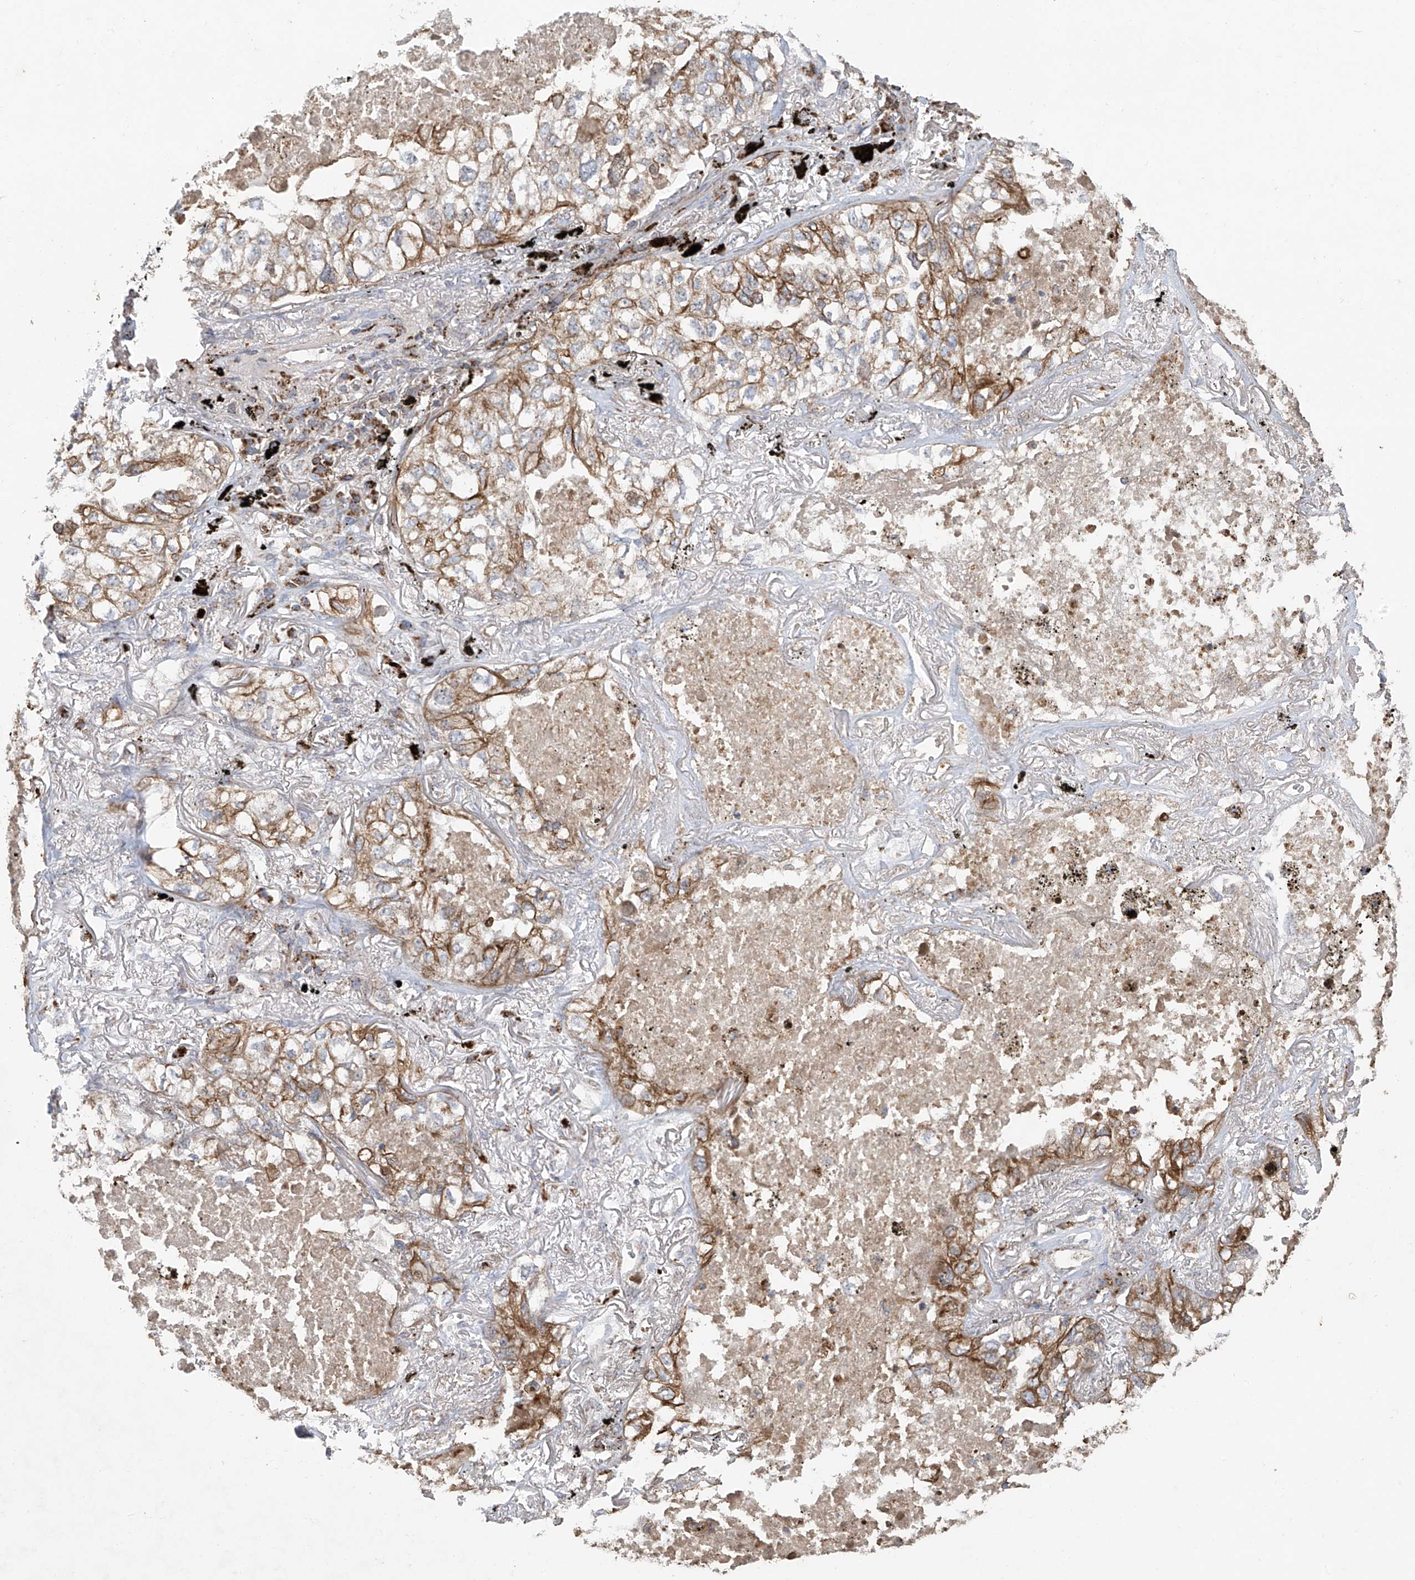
{"staining": {"intensity": "moderate", "quantity": ">75%", "location": "cytoplasmic/membranous"}, "tissue": "lung cancer", "cell_type": "Tumor cells", "image_type": "cancer", "snomed": [{"axis": "morphology", "description": "Adenocarcinoma, NOS"}, {"axis": "topography", "description": "Lung"}], "caption": "Adenocarcinoma (lung) stained for a protein (brown) displays moderate cytoplasmic/membranous positive positivity in about >75% of tumor cells.", "gene": "C2orf74", "patient": {"sex": "male", "age": 65}}